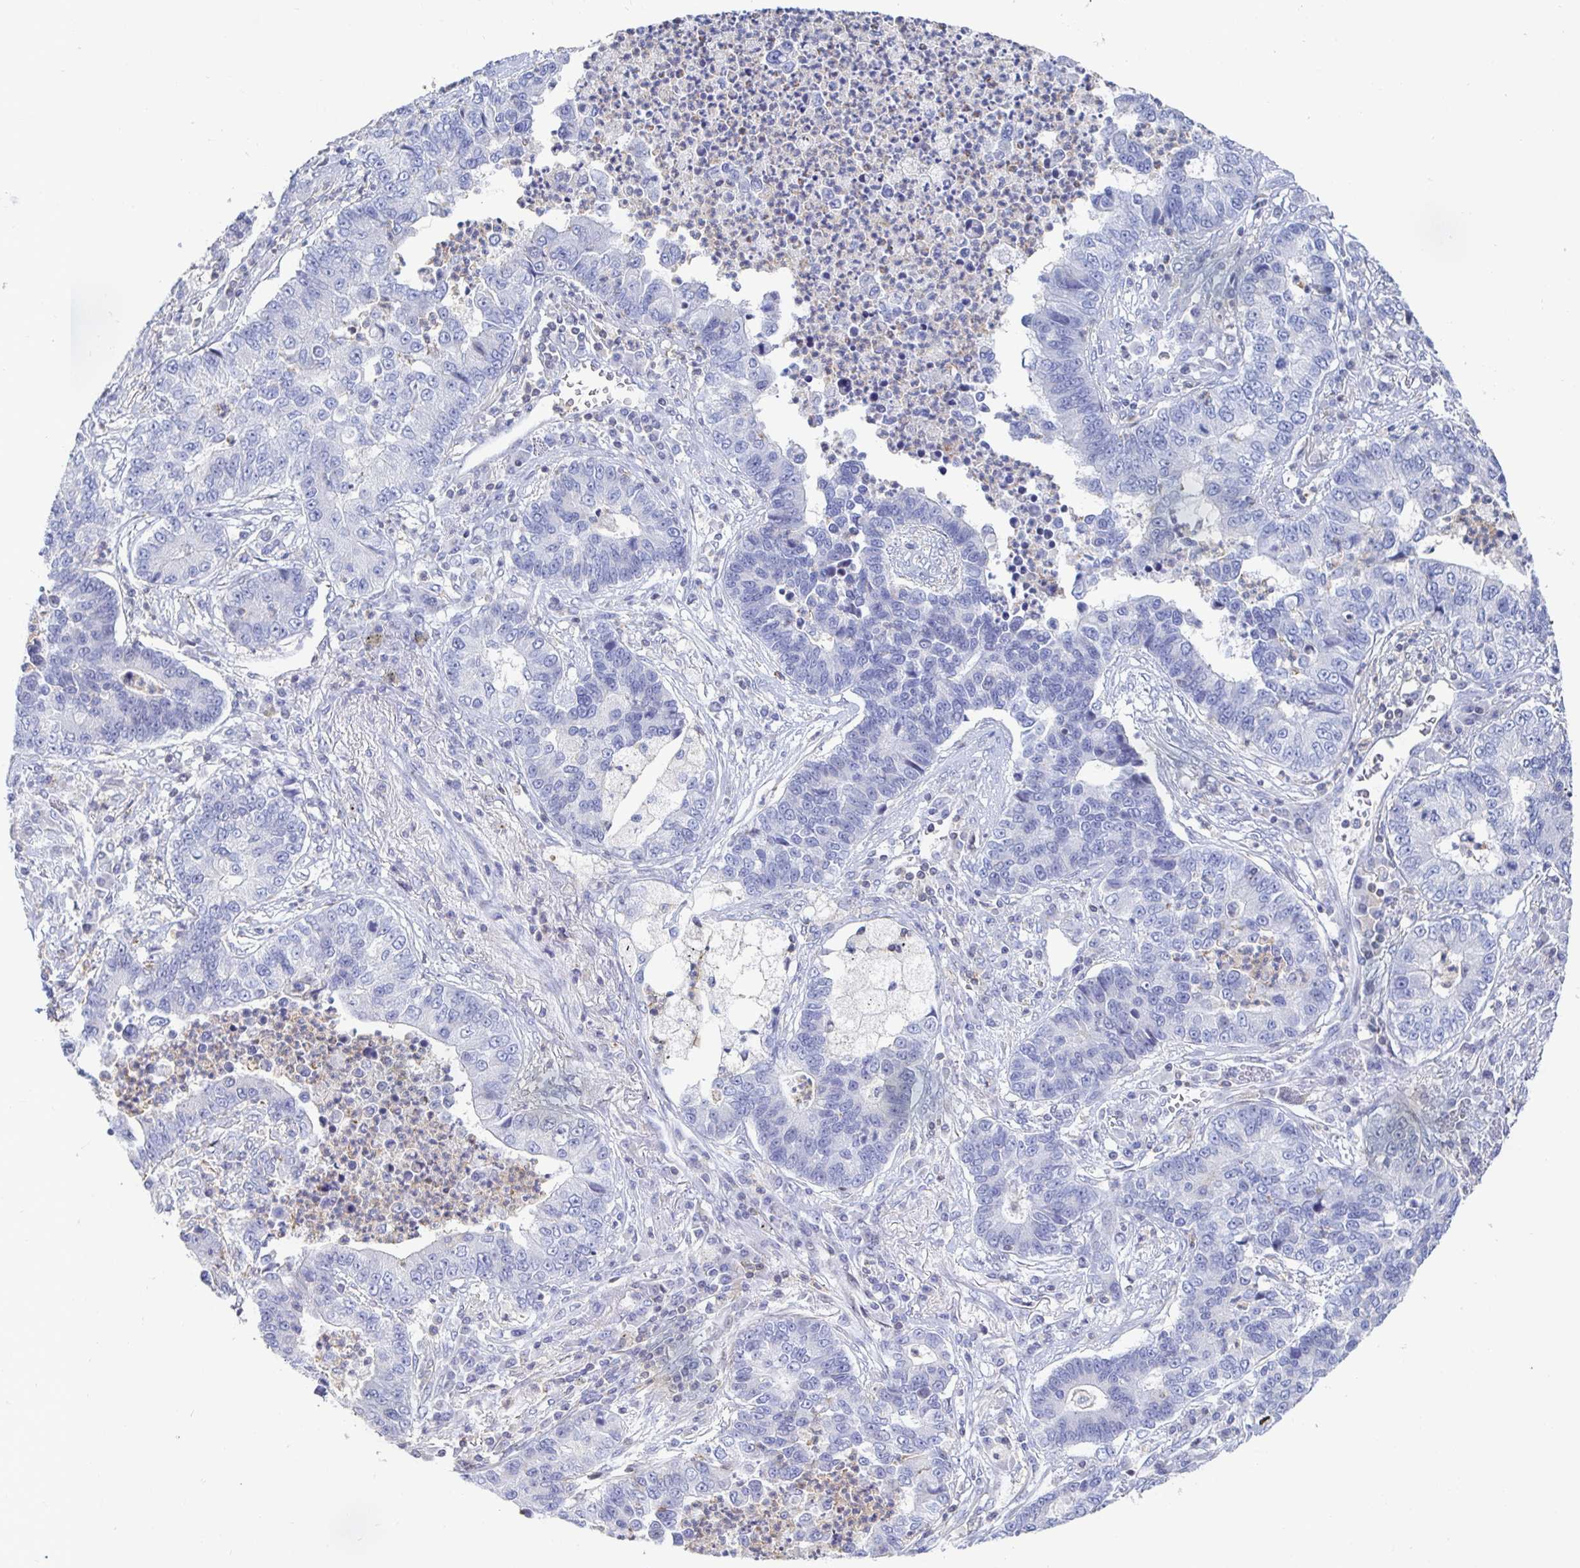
{"staining": {"intensity": "negative", "quantity": "none", "location": "none"}, "tissue": "lung cancer", "cell_type": "Tumor cells", "image_type": "cancer", "snomed": [{"axis": "morphology", "description": "Adenocarcinoma, NOS"}, {"axis": "topography", "description": "Lung"}], "caption": "This photomicrograph is of adenocarcinoma (lung) stained with immunohistochemistry to label a protein in brown with the nuclei are counter-stained blue. There is no staining in tumor cells.", "gene": "PIK3CD", "patient": {"sex": "female", "age": 57}}